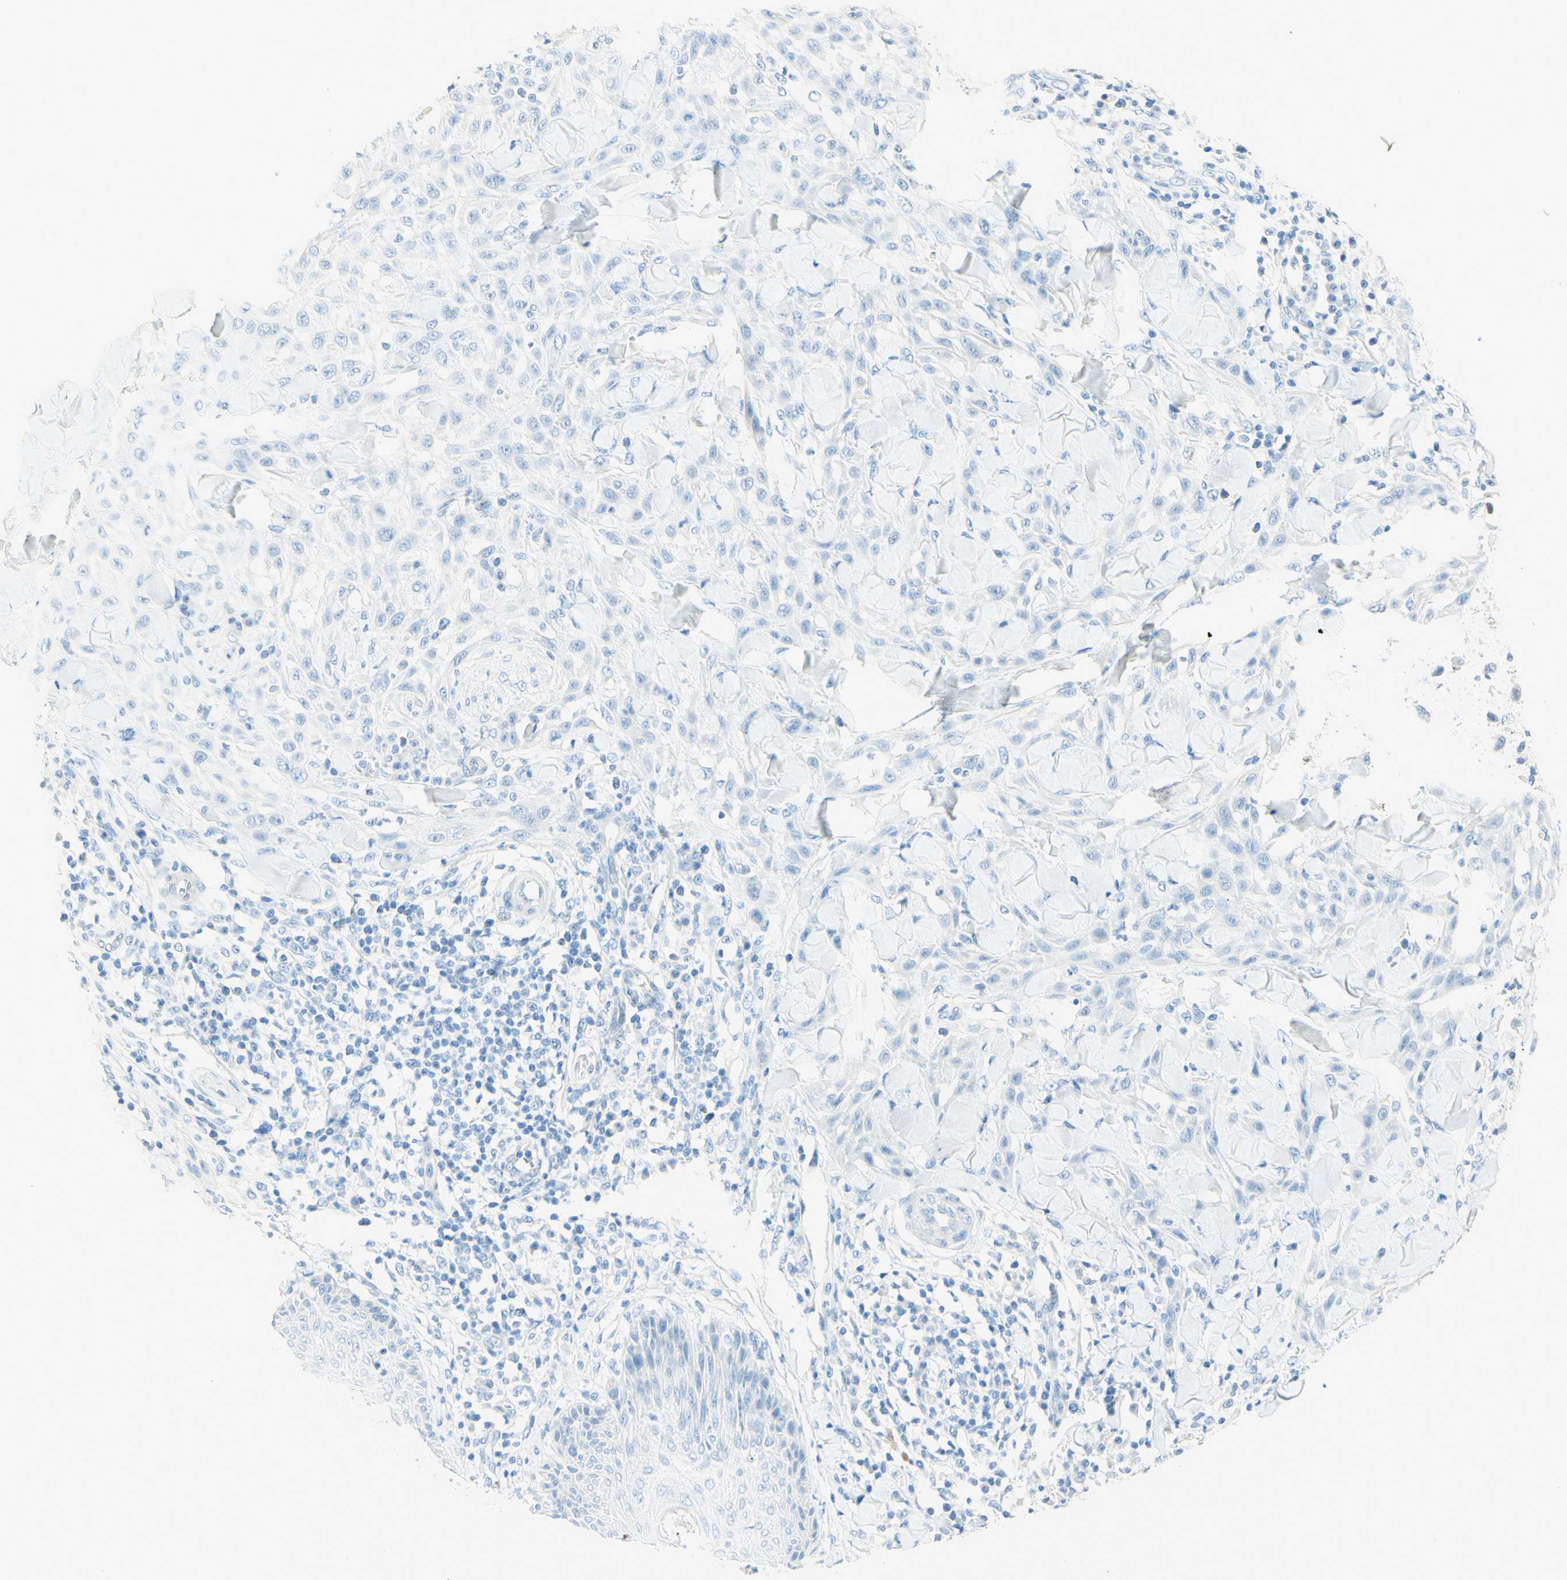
{"staining": {"intensity": "negative", "quantity": "none", "location": "none"}, "tissue": "skin cancer", "cell_type": "Tumor cells", "image_type": "cancer", "snomed": [{"axis": "morphology", "description": "Squamous cell carcinoma, NOS"}, {"axis": "topography", "description": "Skin"}], "caption": "Squamous cell carcinoma (skin) was stained to show a protein in brown. There is no significant expression in tumor cells. (DAB (3,3'-diaminobenzidine) IHC with hematoxylin counter stain).", "gene": "TMEM132D", "patient": {"sex": "male", "age": 24}}